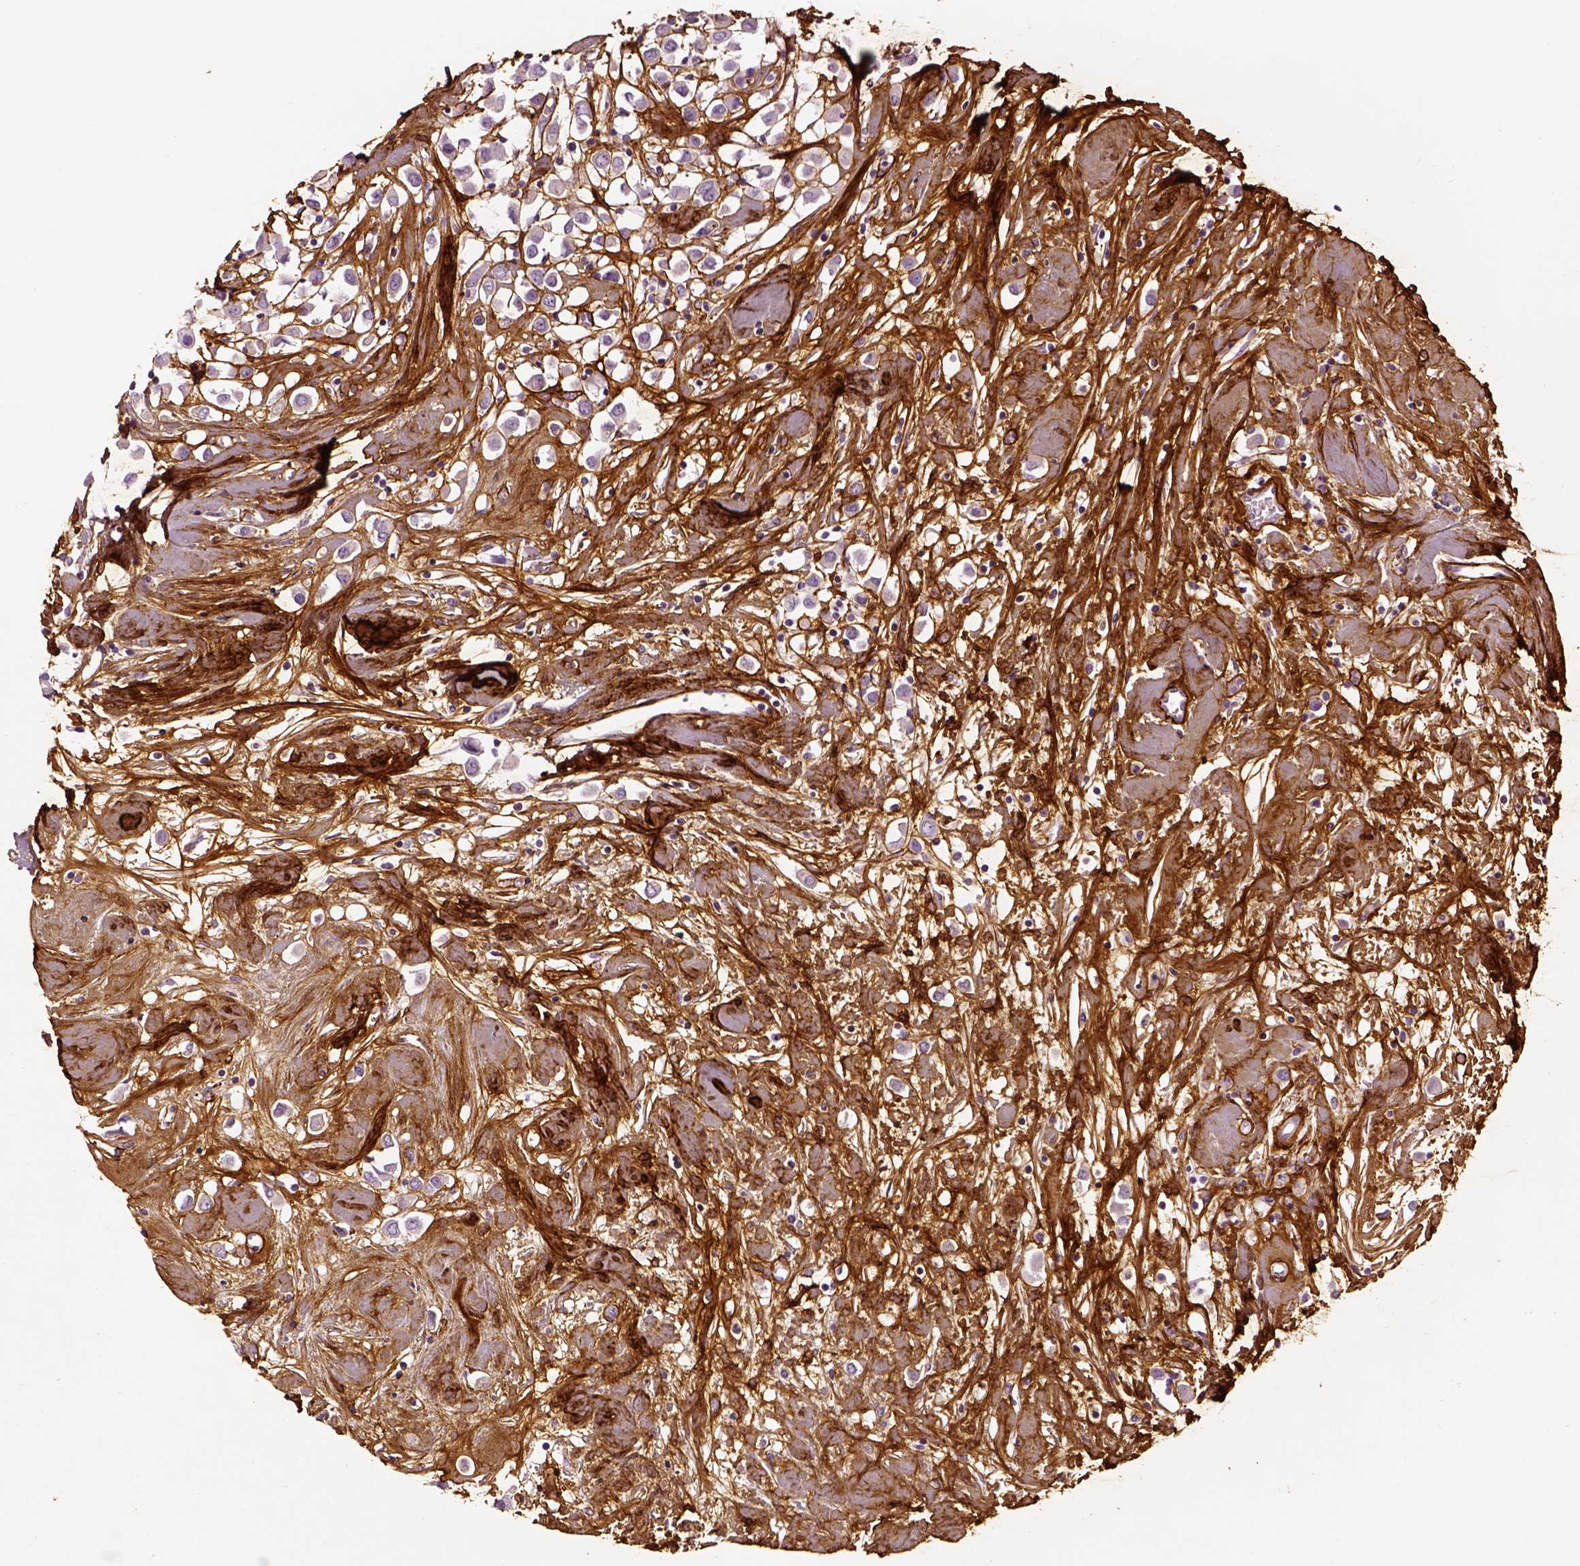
{"staining": {"intensity": "negative", "quantity": "none", "location": "none"}, "tissue": "breast cancer", "cell_type": "Tumor cells", "image_type": "cancer", "snomed": [{"axis": "morphology", "description": "Duct carcinoma"}, {"axis": "topography", "description": "Breast"}], "caption": "A histopathology image of invasive ductal carcinoma (breast) stained for a protein shows no brown staining in tumor cells.", "gene": "COL6A2", "patient": {"sex": "female", "age": 61}}